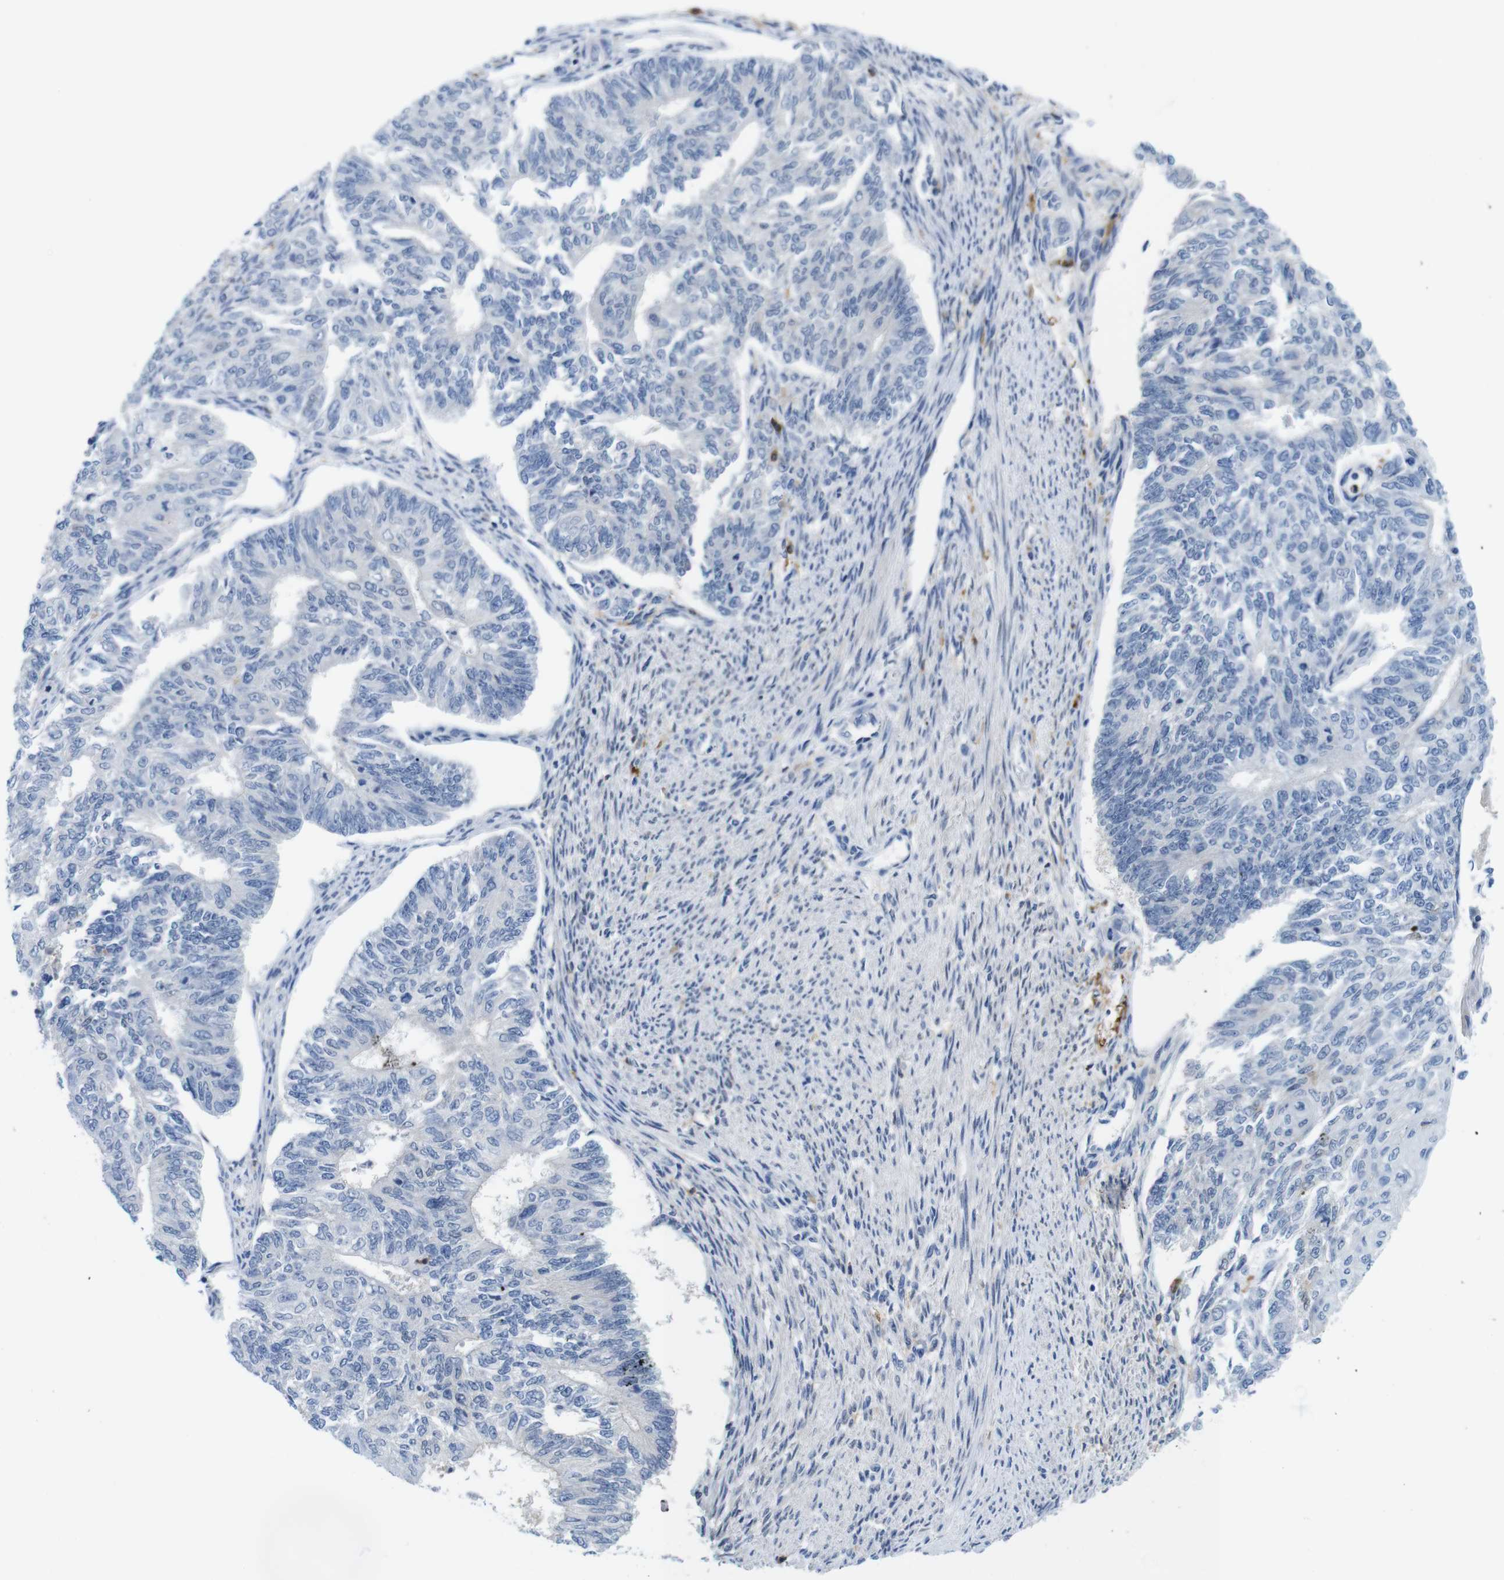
{"staining": {"intensity": "negative", "quantity": "none", "location": "none"}, "tissue": "endometrial cancer", "cell_type": "Tumor cells", "image_type": "cancer", "snomed": [{"axis": "morphology", "description": "Adenocarcinoma, NOS"}, {"axis": "topography", "description": "Endometrium"}], "caption": "Image shows no significant protein staining in tumor cells of endometrial cancer (adenocarcinoma).", "gene": "CD300C", "patient": {"sex": "female", "age": 32}}